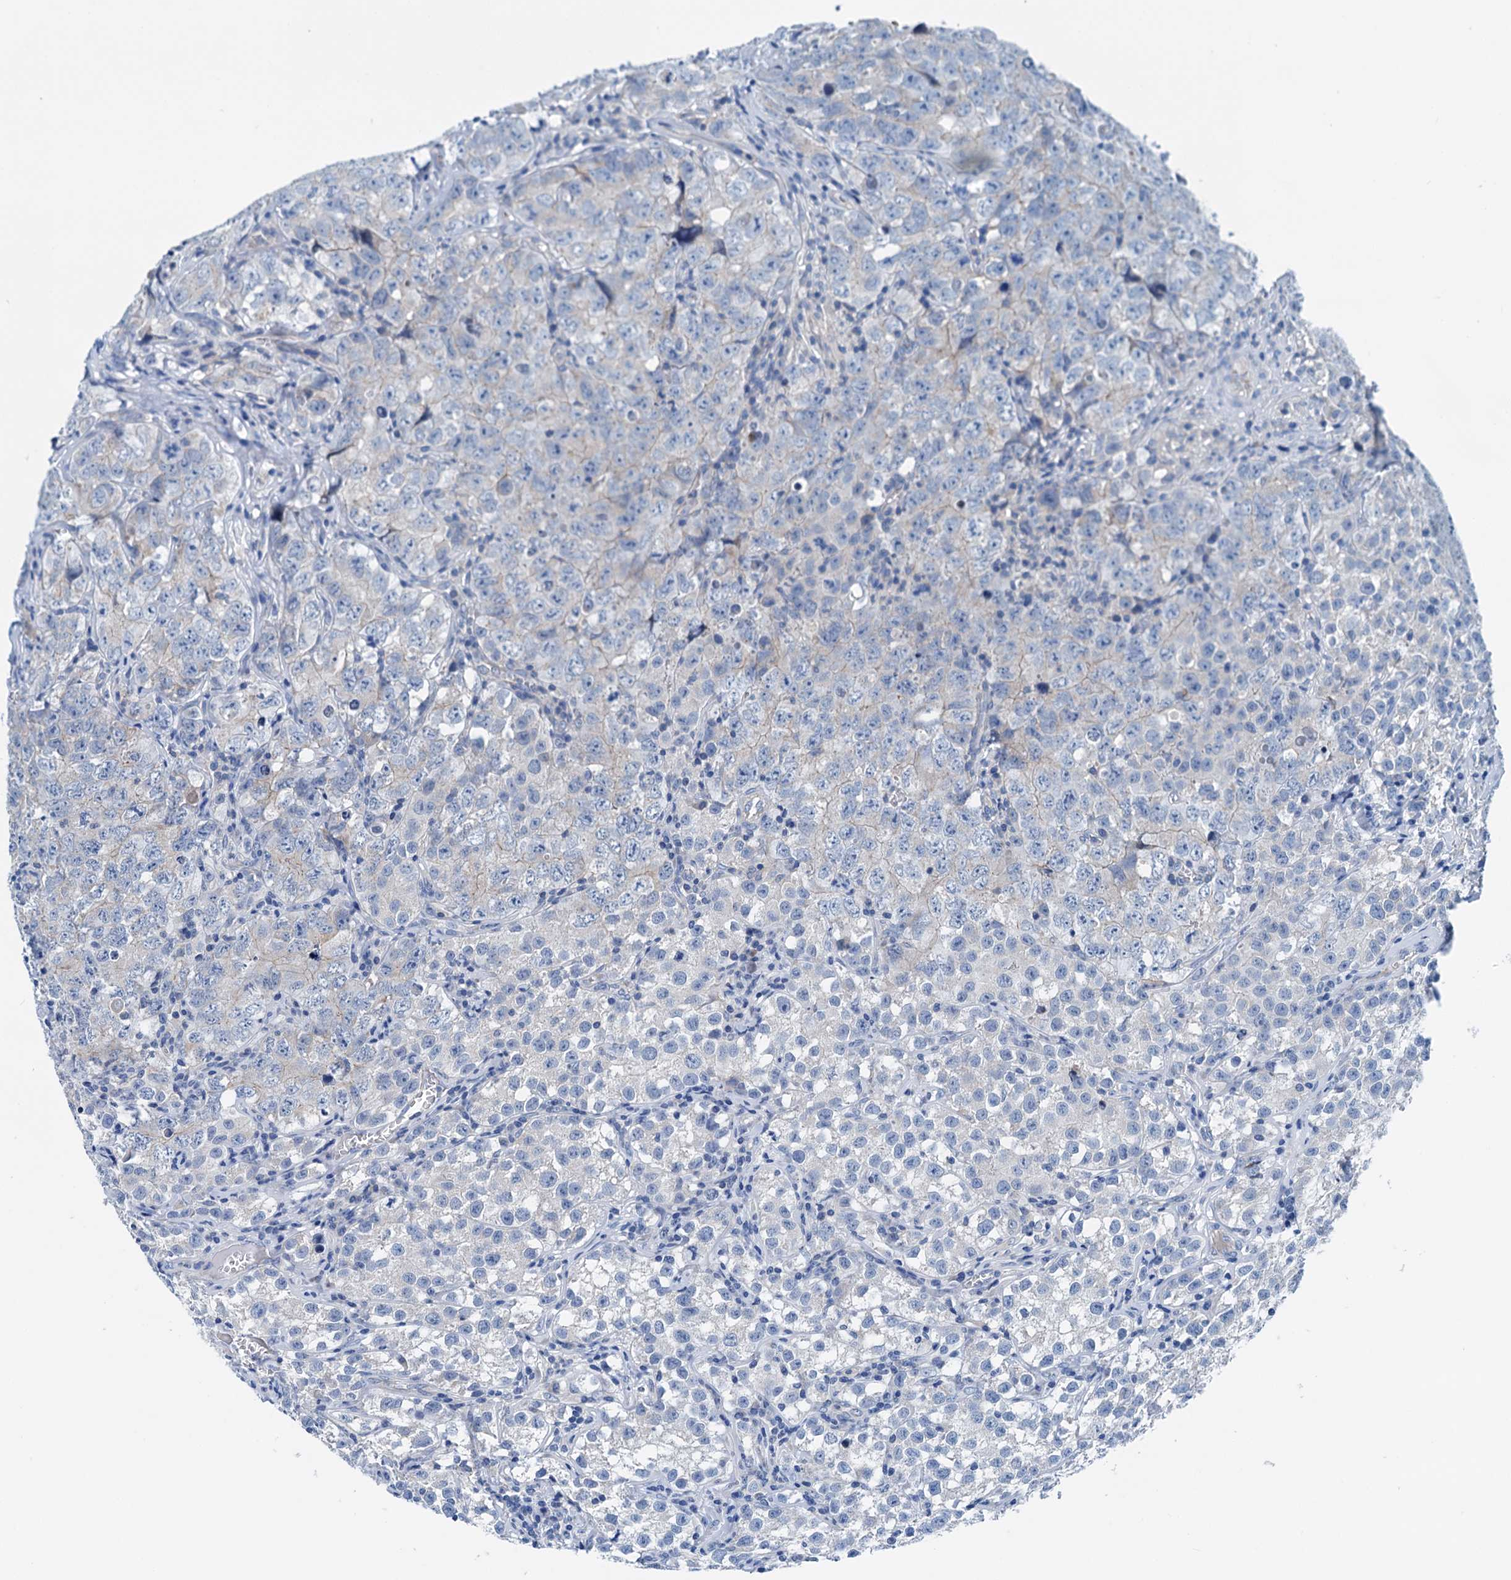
{"staining": {"intensity": "negative", "quantity": "none", "location": "none"}, "tissue": "testis cancer", "cell_type": "Tumor cells", "image_type": "cancer", "snomed": [{"axis": "morphology", "description": "Seminoma, NOS"}, {"axis": "morphology", "description": "Carcinoma, Embryonal, NOS"}, {"axis": "topography", "description": "Testis"}], "caption": "High magnification brightfield microscopy of seminoma (testis) stained with DAB (brown) and counterstained with hematoxylin (blue): tumor cells show no significant expression.", "gene": "KNDC1", "patient": {"sex": "male", "age": 43}}